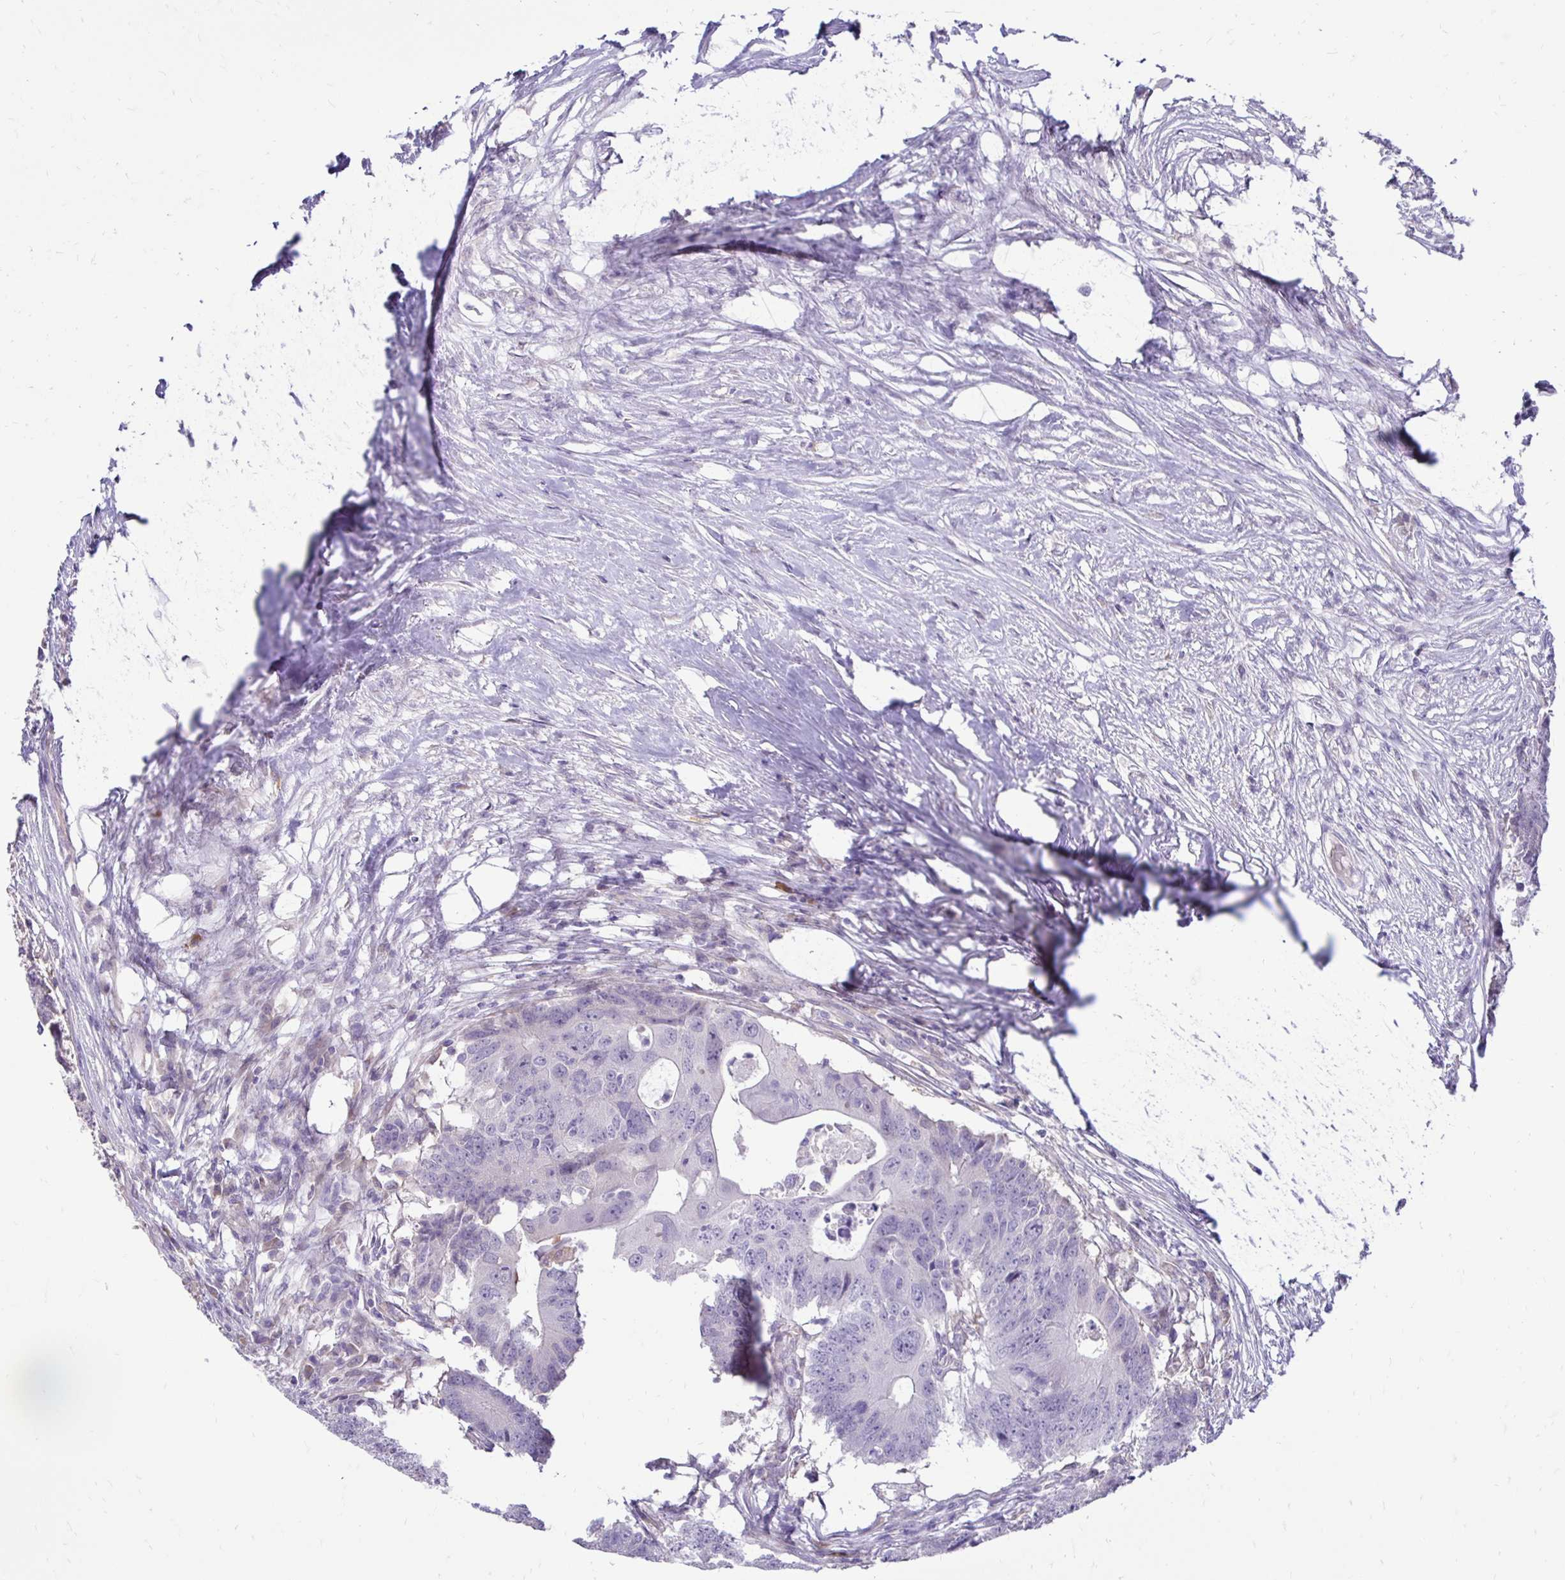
{"staining": {"intensity": "negative", "quantity": "none", "location": "none"}, "tissue": "colorectal cancer", "cell_type": "Tumor cells", "image_type": "cancer", "snomed": [{"axis": "morphology", "description": "Adenocarcinoma, NOS"}, {"axis": "topography", "description": "Colon"}], "caption": "High magnification brightfield microscopy of adenocarcinoma (colorectal) stained with DAB (3,3'-diaminobenzidine) (brown) and counterstained with hematoxylin (blue): tumor cells show no significant positivity.", "gene": "GAS2", "patient": {"sex": "male", "age": 71}}